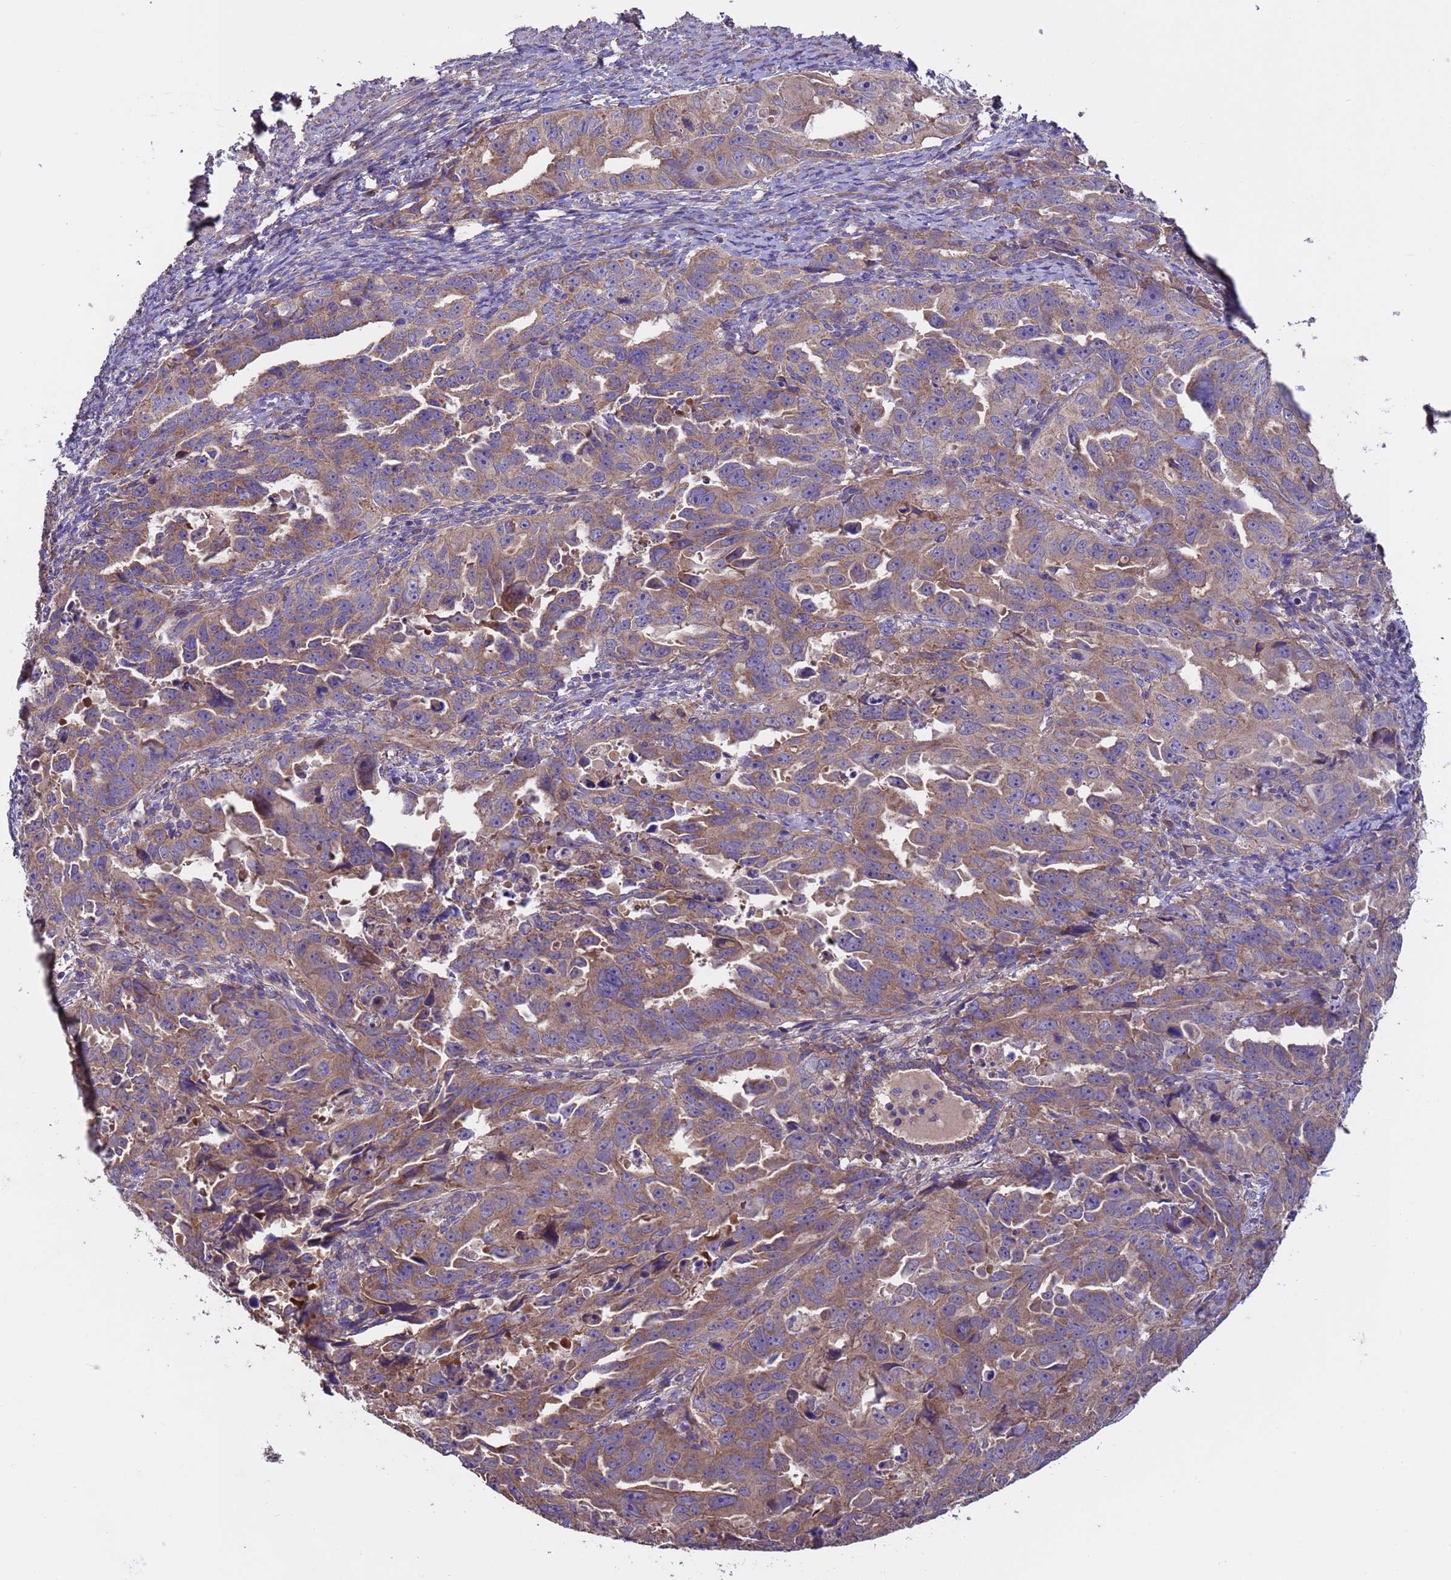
{"staining": {"intensity": "moderate", "quantity": ">75%", "location": "cytoplasmic/membranous"}, "tissue": "endometrial cancer", "cell_type": "Tumor cells", "image_type": "cancer", "snomed": [{"axis": "morphology", "description": "Adenocarcinoma, NOS"}, {"axis": "topography", "description": "Endometrium"}], "caption": "Moderate cytoplasmic/membranous staining for a protein is seen in approximately >75% of tumor cells of endometrial cancer using immunohistochemistry.", "gene": "EEF1AKMT1", "patient": {"sex": "female", "age": 65}}